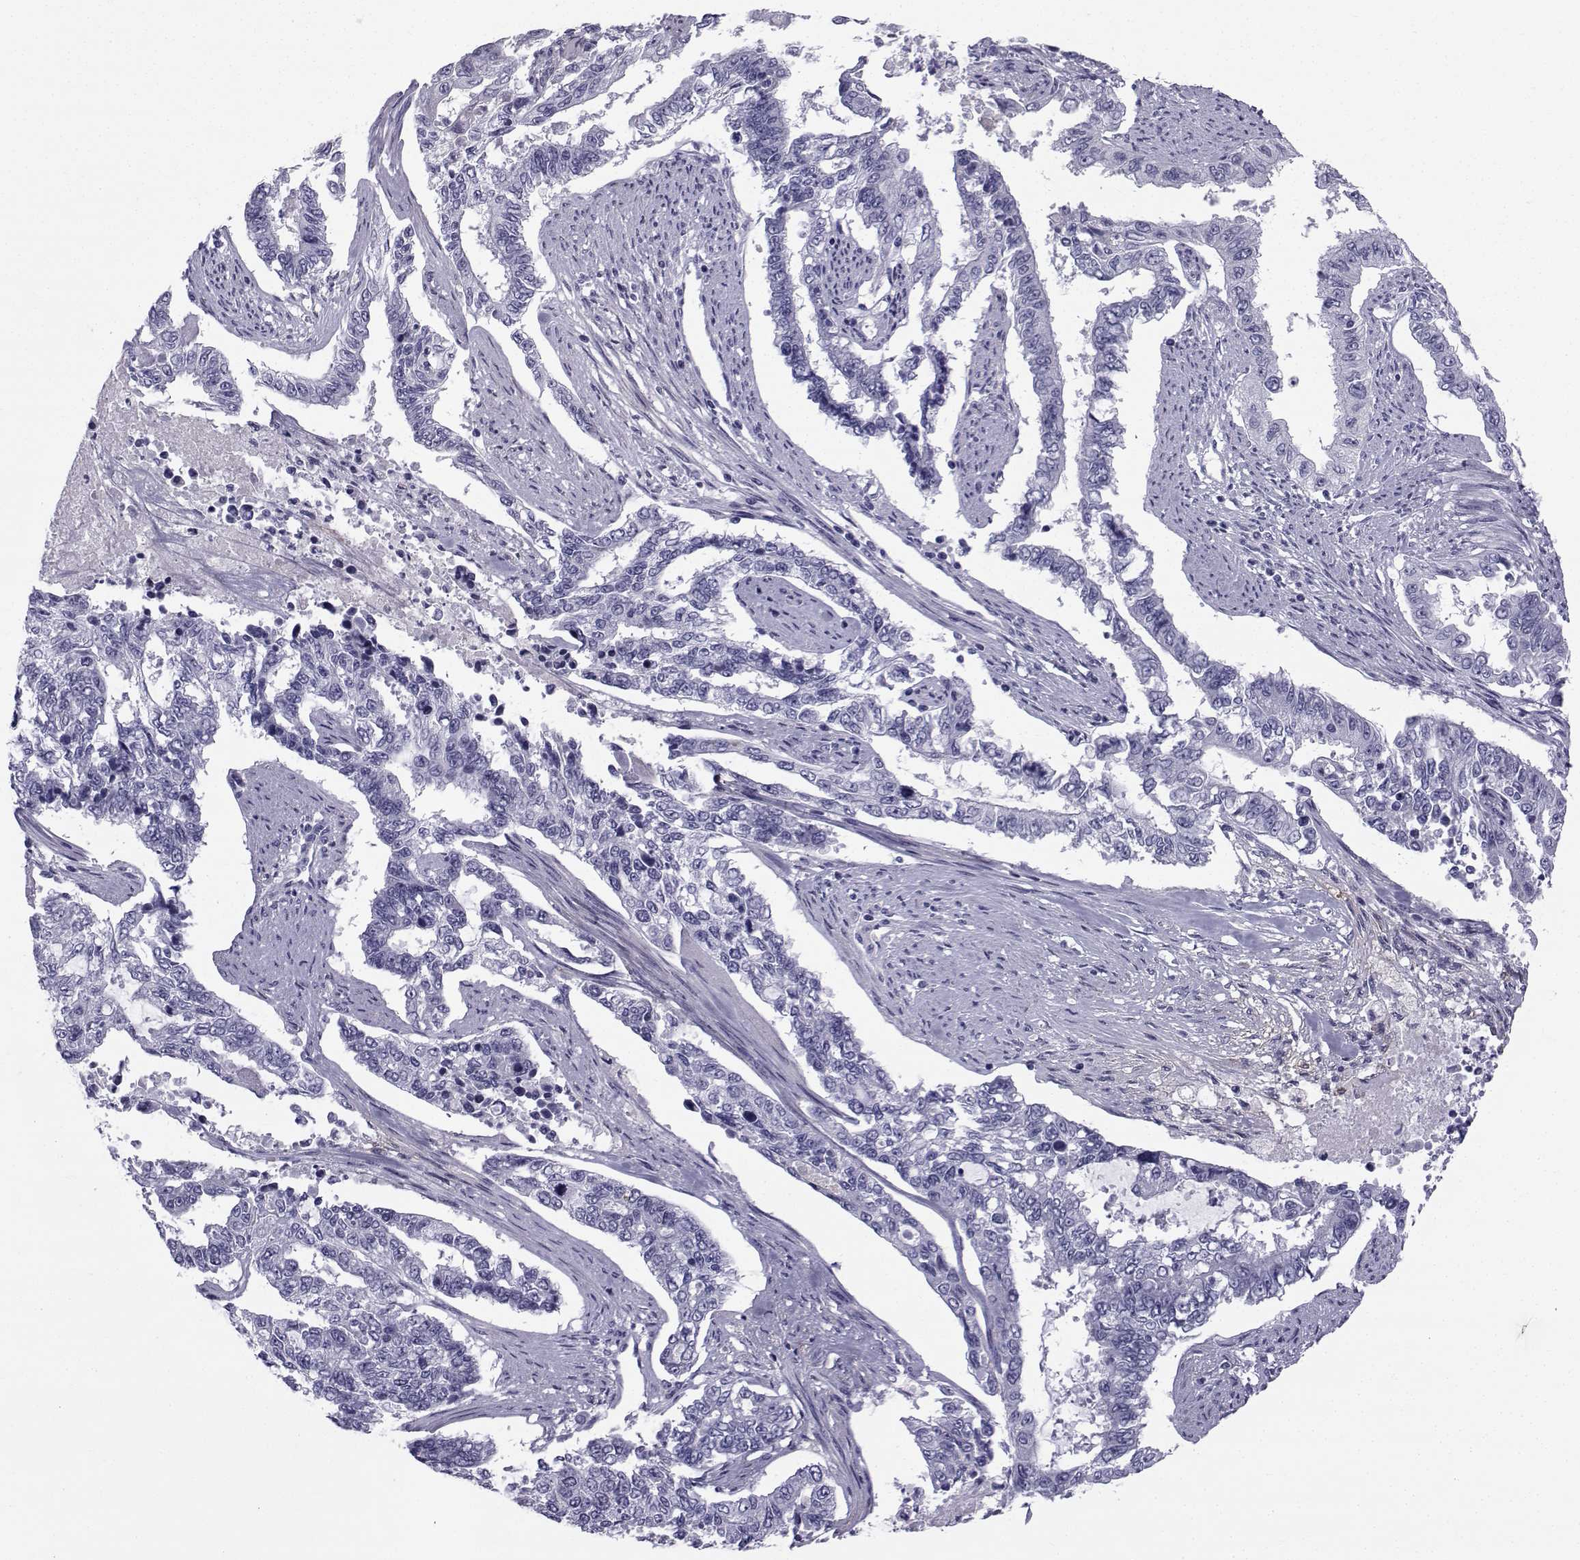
{"staining": {"intensity": "negative", "quantity": "none", "location": "none"}, "tissue": "endometrial cancer", "cell_type": "Tumor cells", "image_type": "cancer", "snomed": [{"axis": "morphology", "description": "Adenocarcinoma, NOS"}, {"axis": "topography", "description": "Uterus"}], "caption": "DAB immunohistochemical staining of human endometrial cancer (adenocarcinoma) shows no significant staining in tumor cells.", "gene": "SPANXD", "patient": {"sex": "female", "age": 59}}